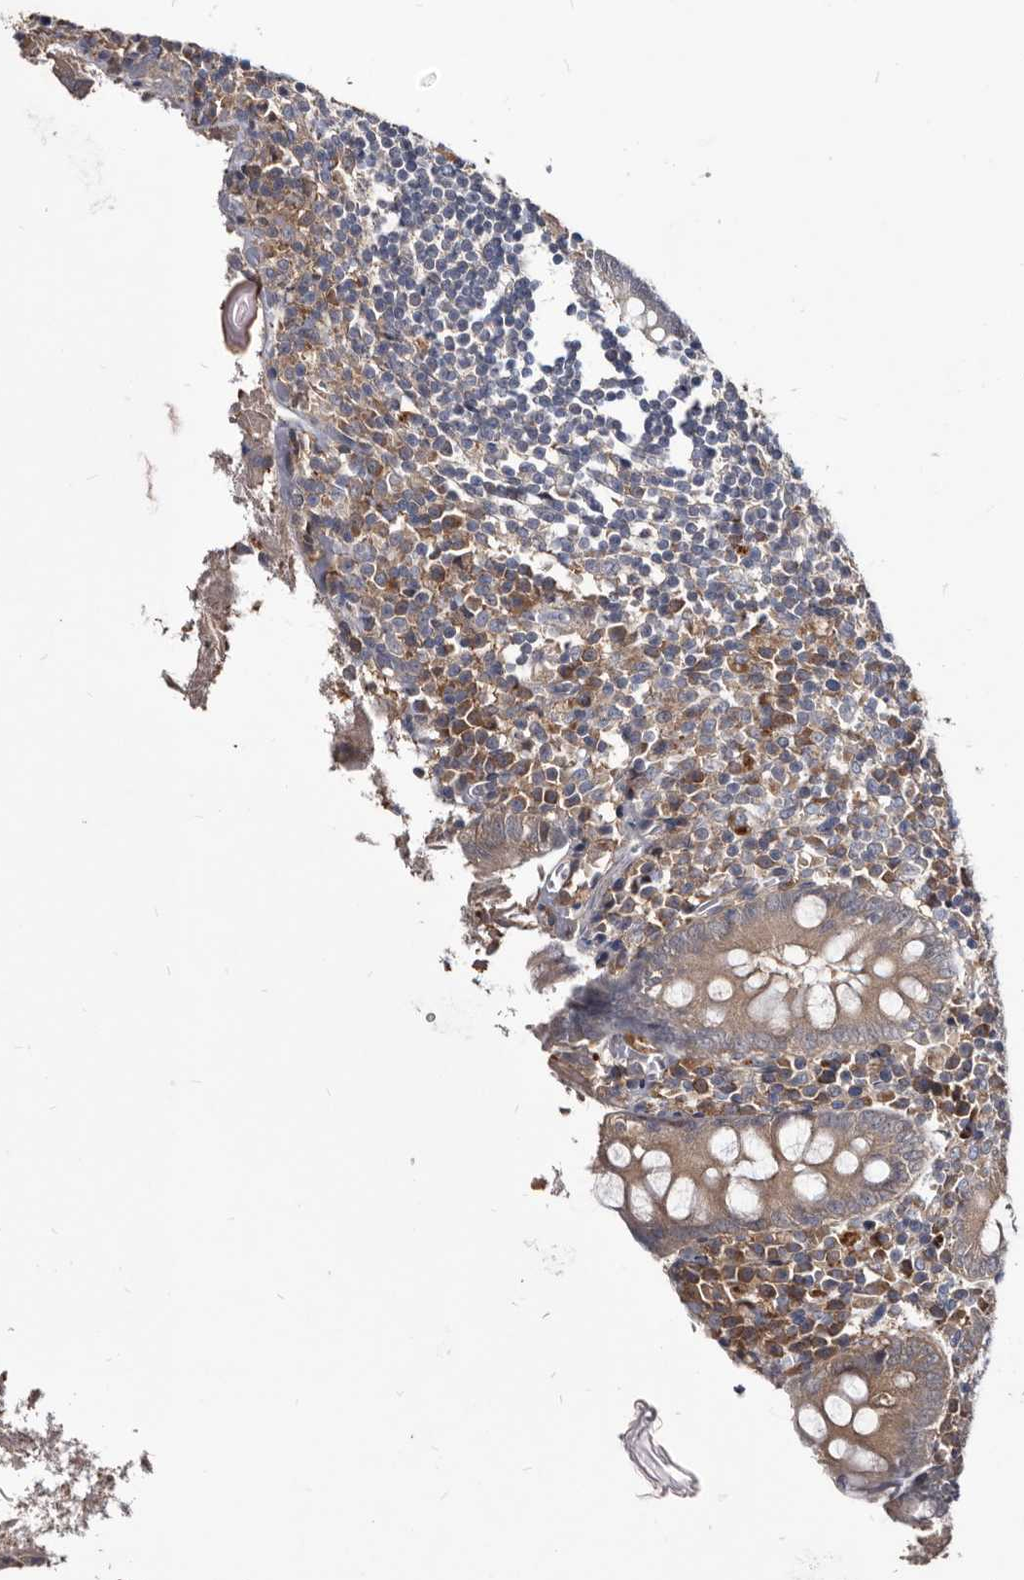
{"staining": {"intensity": "weak", "quantity": "25%-75%", "location": "cytoplasmic/membranous"}, "tissue": "appendix", "cell_type": "Glandular cells", "image_type": "normal", "snomed": [{"axis": "morphology", "description": "Normal tissue, NOS"}, {"axis": "topography", "description": "Appendix"}], "caption": "Brown immunohistochemical staining in normal human appendix displays weak cytoplasmic/membranous expression in about 25%-75% of glandular cells.", "gene": "ABCF2", "patient": {"sex": "female", "age": 17}}